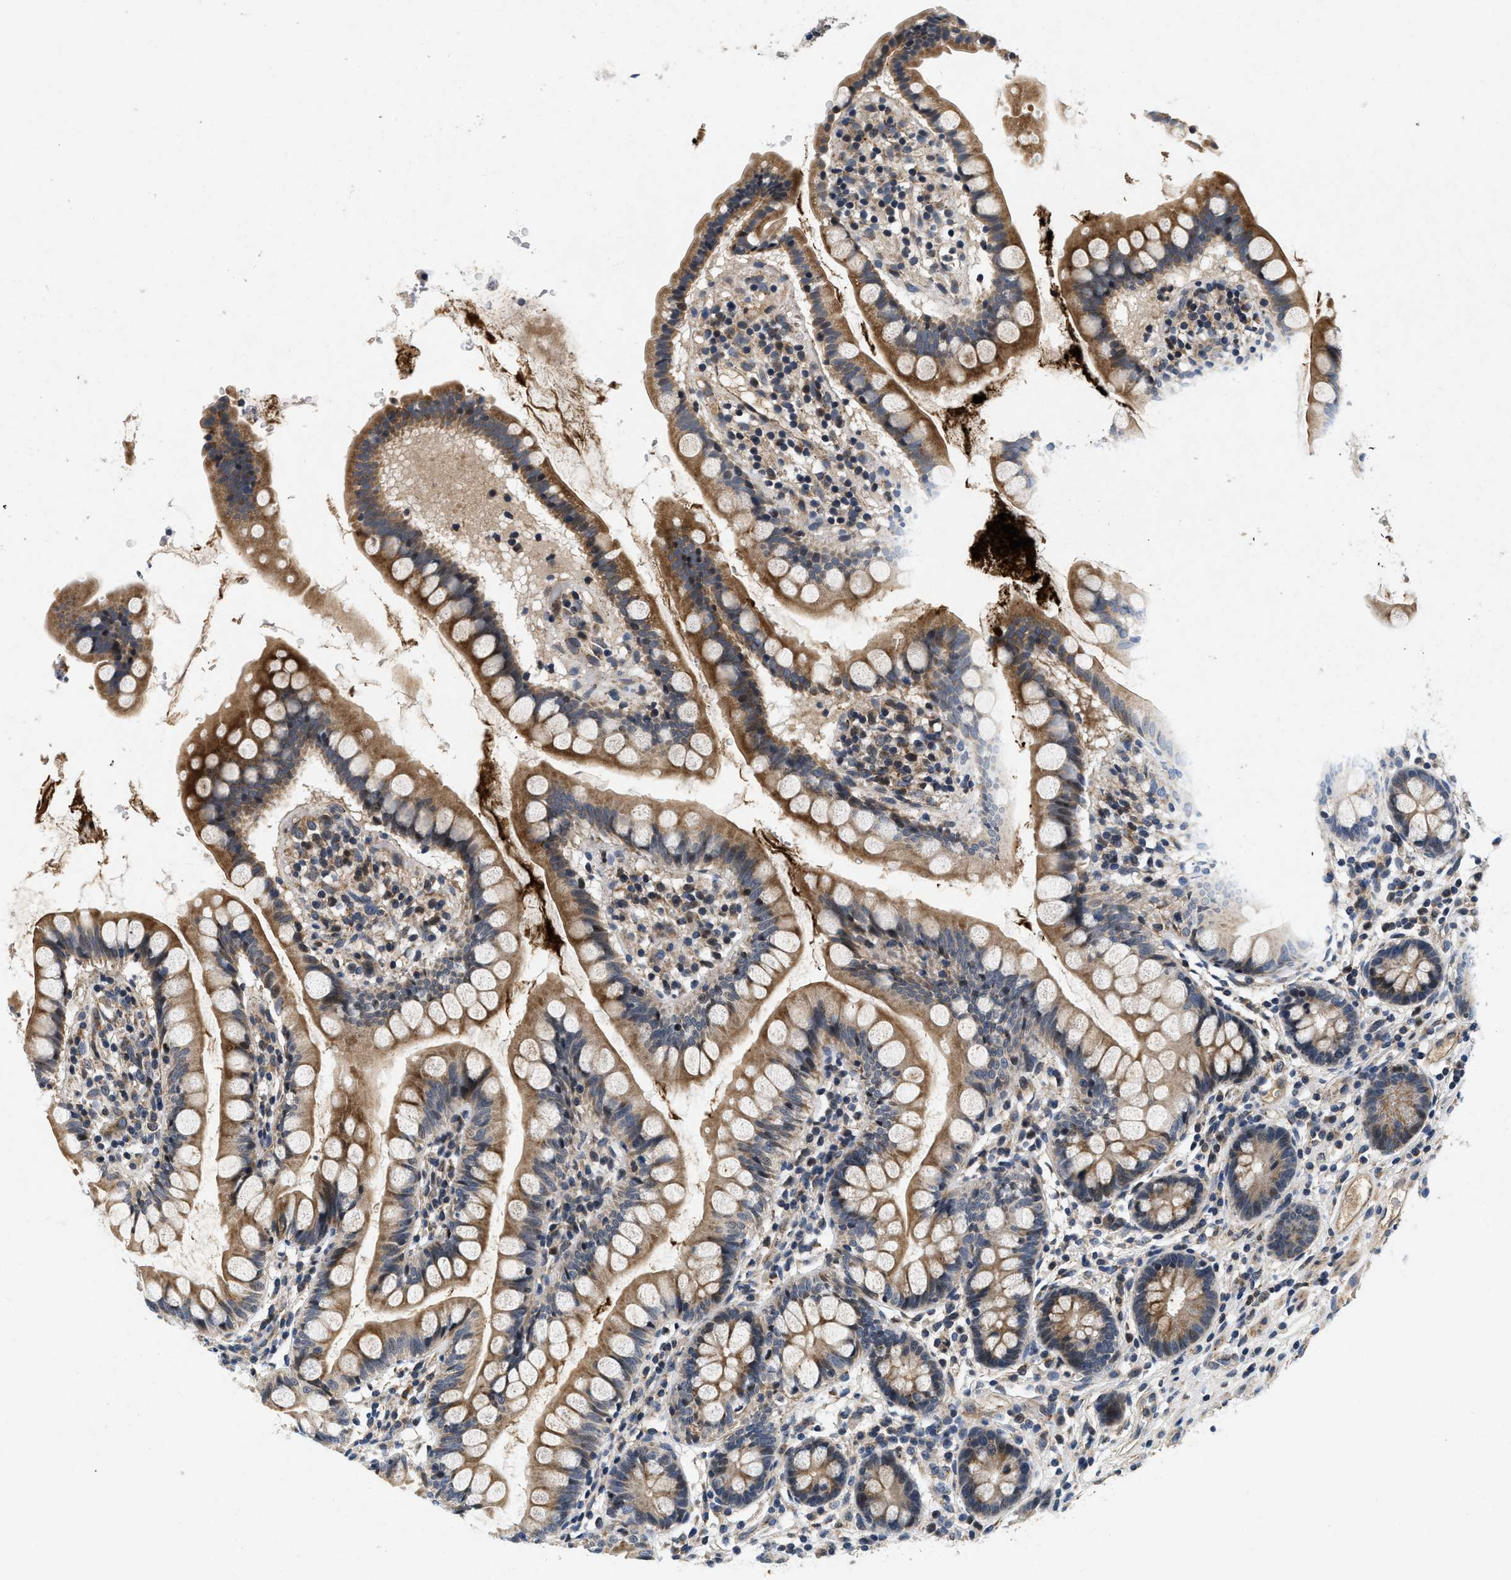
{"staining": {"intensity": "moderate", "quantity": ">75%", "location": "cytoplasmic/membranous"}, "tissue": "small intestine", "cell_type": "Glandular cells", "image_type": "normal", "snomed": [{"axis": "morphology", "description": "Normal tissue, NOS"}, {"axis": "topography", "description": "Small intestine"}], "caption": "Small intestine stained for a protein (brown) exhibits moderate cytoplasmic/membranous positive expression in approximately >75% of glandular cells.", "gene": "PDP1", "patient": {"sex": "female", "age": 84}}